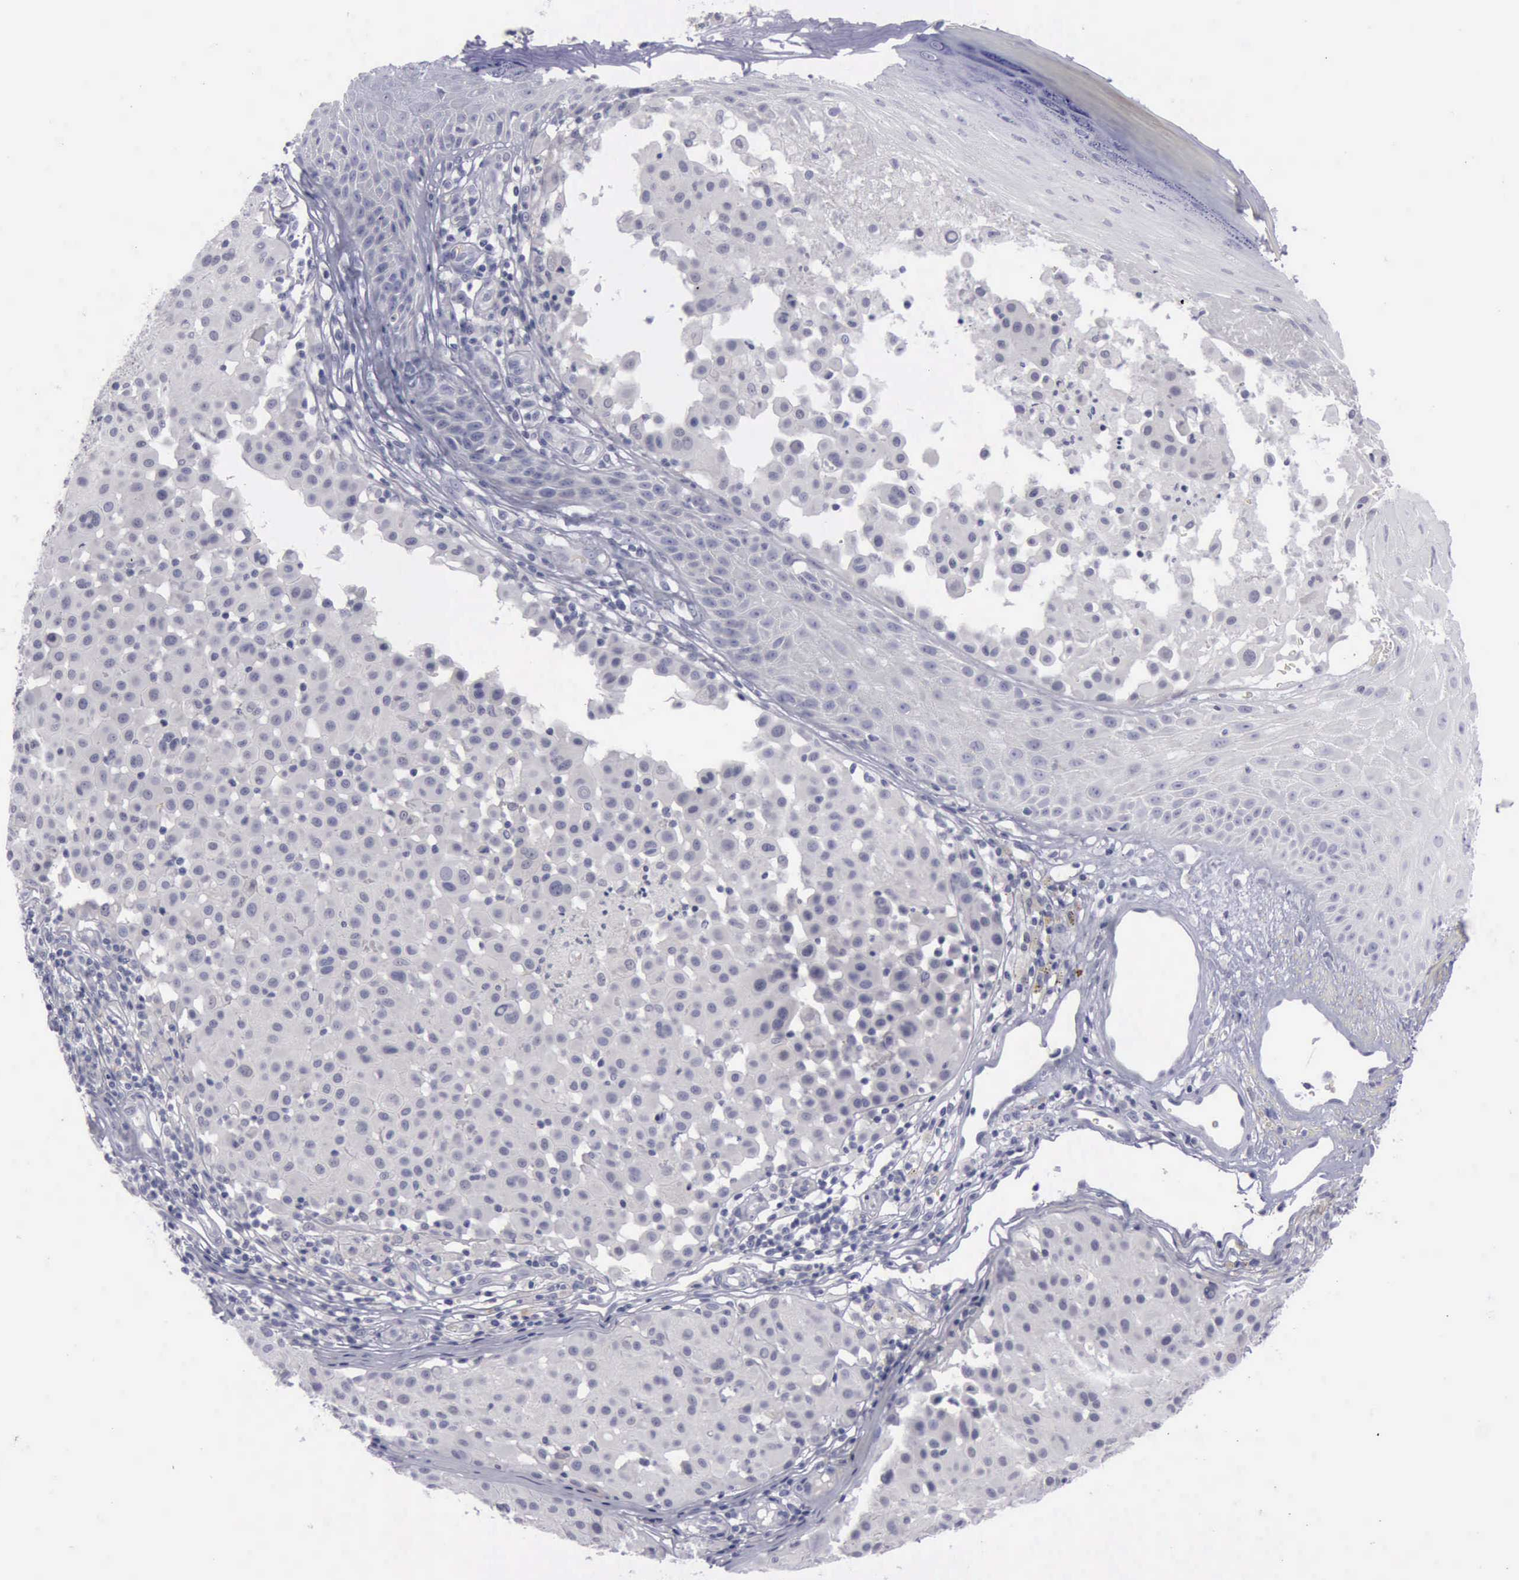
{"staining": {"intensity": "negative", "quantity": "none", "location": "none"}, "tissue": "melanoma", "cell_type": "Tumor cells", "image_type": "cancer", "snomed": [{"axis": "morphology", "description": "Malignant melanoma, NOS"}, {"axis": "topography", "description": "Skin"}], "caption": "Image shows no significant protein positivity in tumor cells of melanoma.", "gene": "CDH2", "patient": {"sex": "male", "age": 36}}